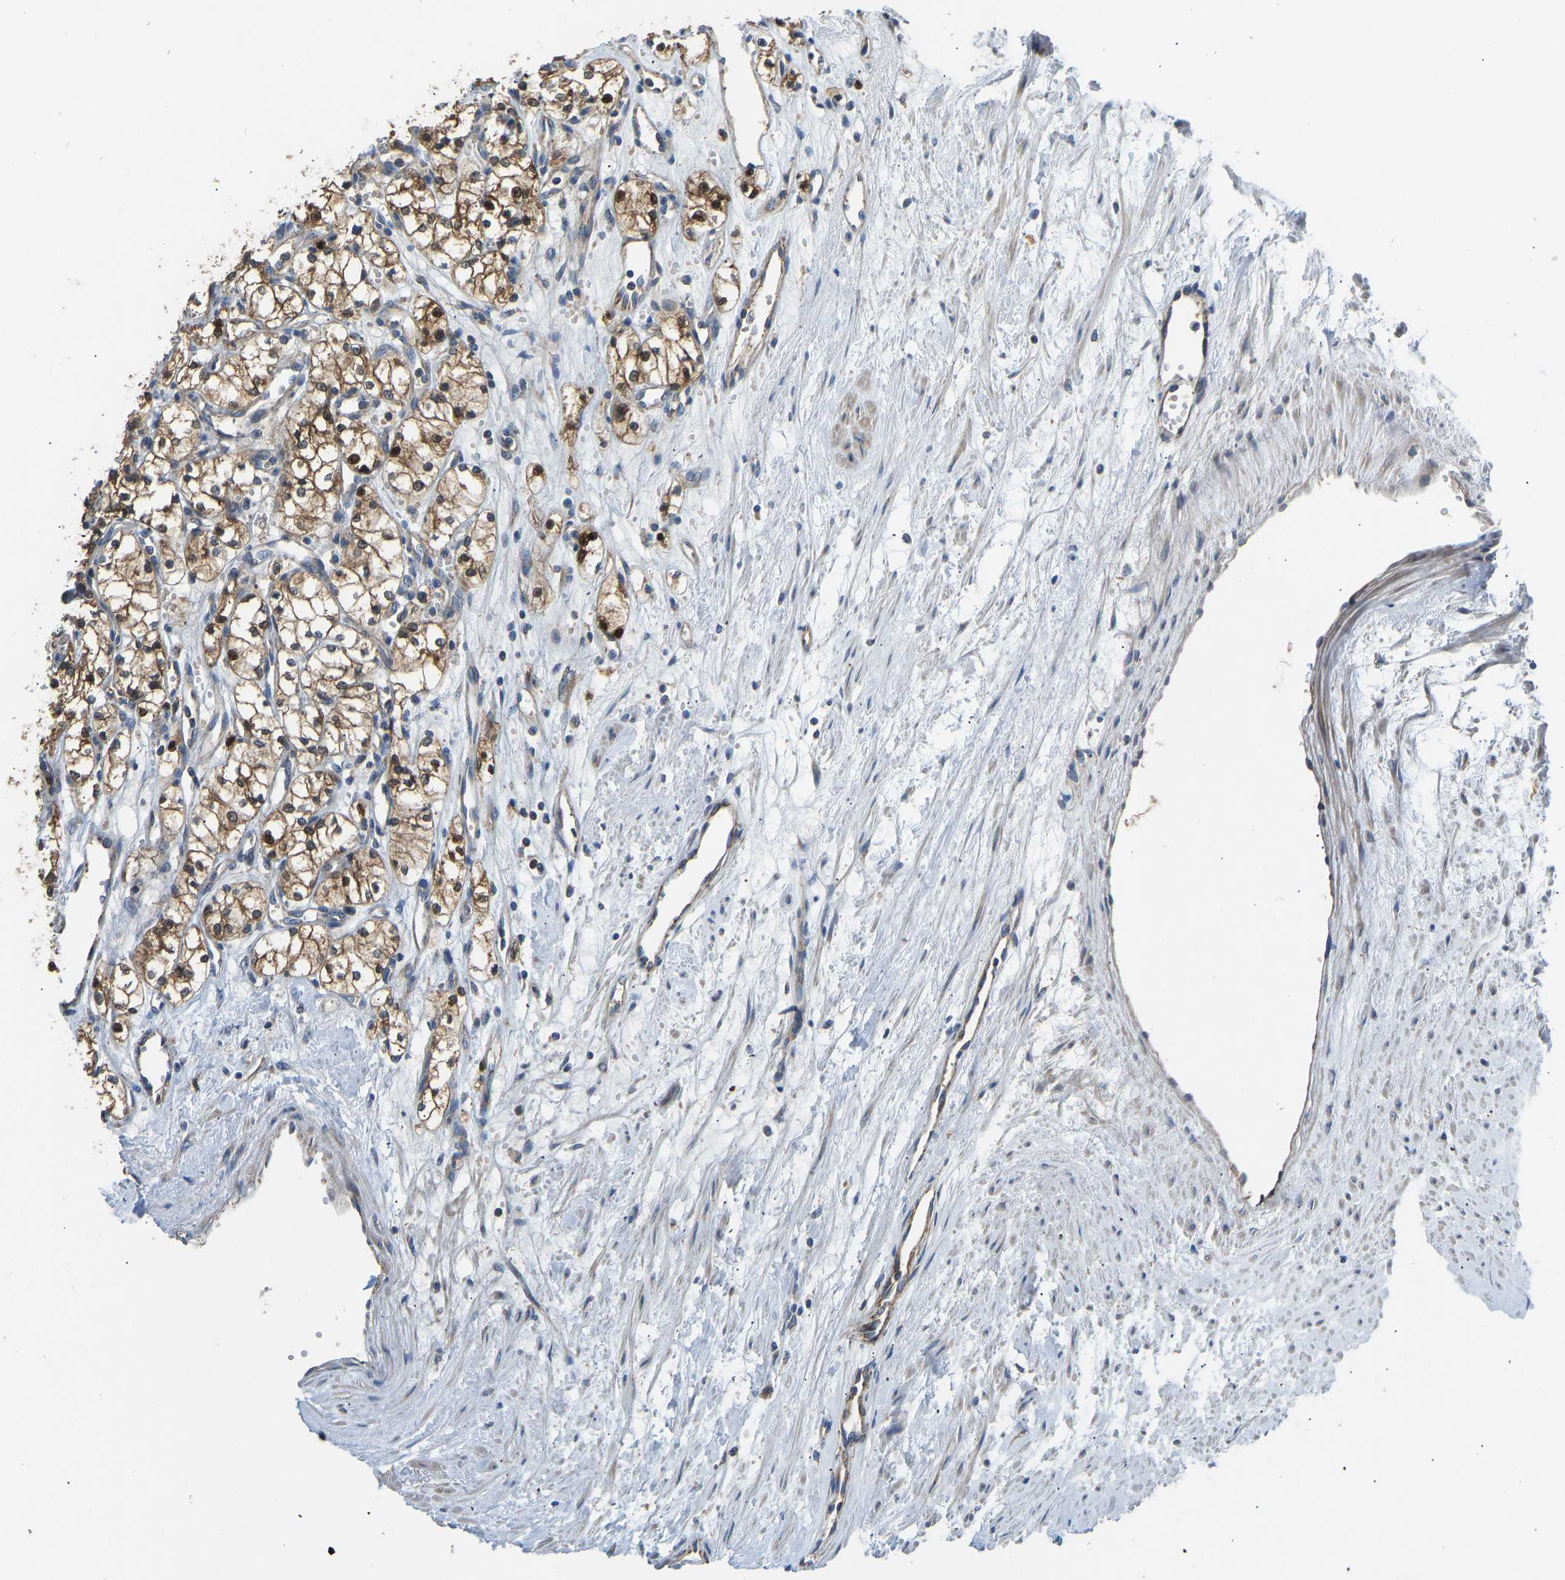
{"staining": {"intensity": "moderate", "quantity": ">75%", "location": "cytoplasmic/membranous"}, "tissue": "renal cancer", "cell_type": "Tumor cells", "image_type": "cancer", "snomed": [{"axis": "morphology", "description": "Adenocarcinoma, NOS"}, {"axis": "topography", "description": "Kidney"}], "caption": "A photomicrograph of renal cancer stained for a protein displays moderate cytoplasmic/membranous brown staining in tumor cells.", "gene": "RBP1", "patient": {"sex": "male", "age": 59}}